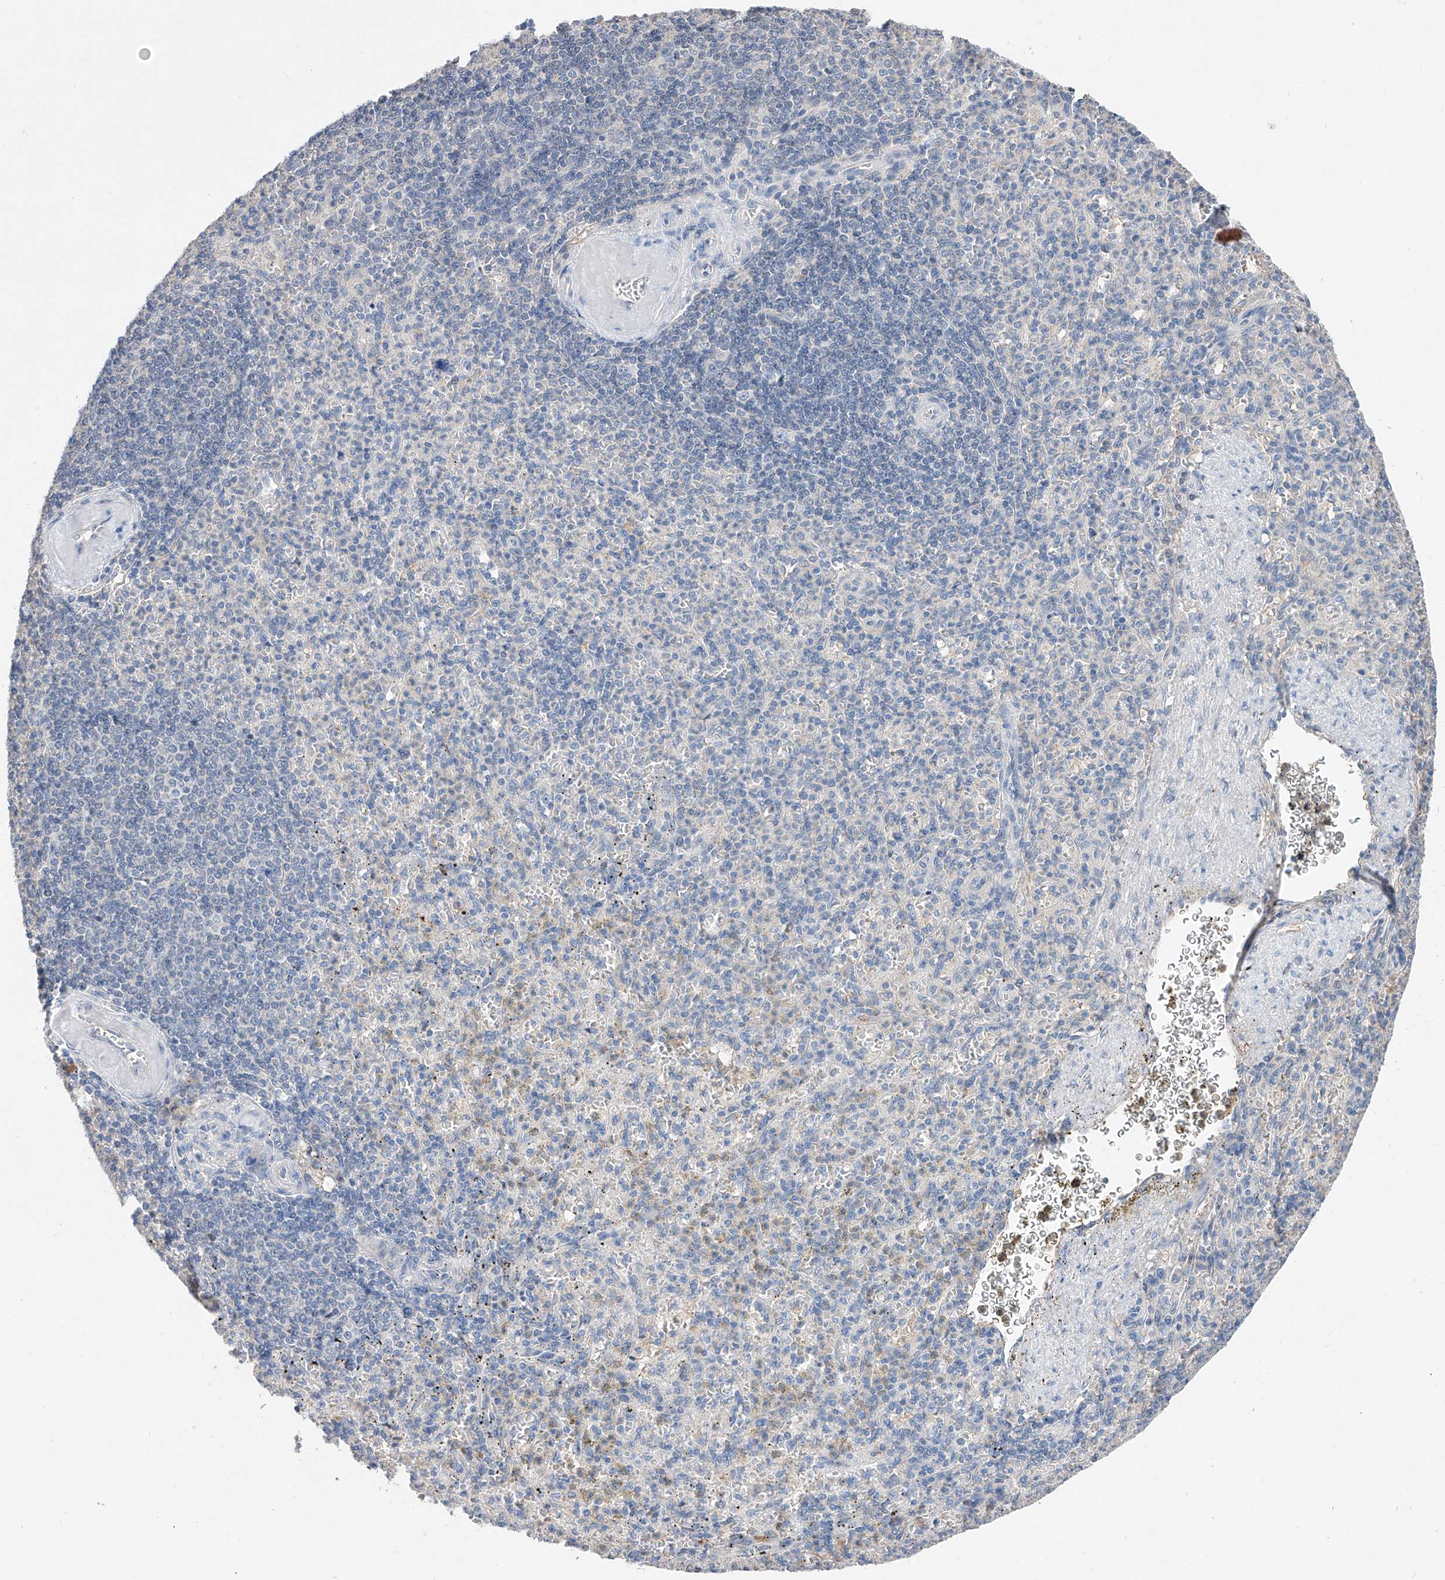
{"staining": {"intensity": "negative", "quantity": "none", "location": "none"}, "tissue": "spleen", "cell_type": "Cells in red pulp", "image_type": "normal", "snomed": [{"axis": "morphology", "description": "Normal tissue, NOS"}, {"axis": "topography", "description": "Spleen"}], "caption": "DAB immunohistochemical staining of normal spleen exhibits no significant staining in cells in red pulp. (IHC, brightfield microscopy, high magnification).", "gene": "FUCA2", "patient": {"sex": "female", "age": 74}}